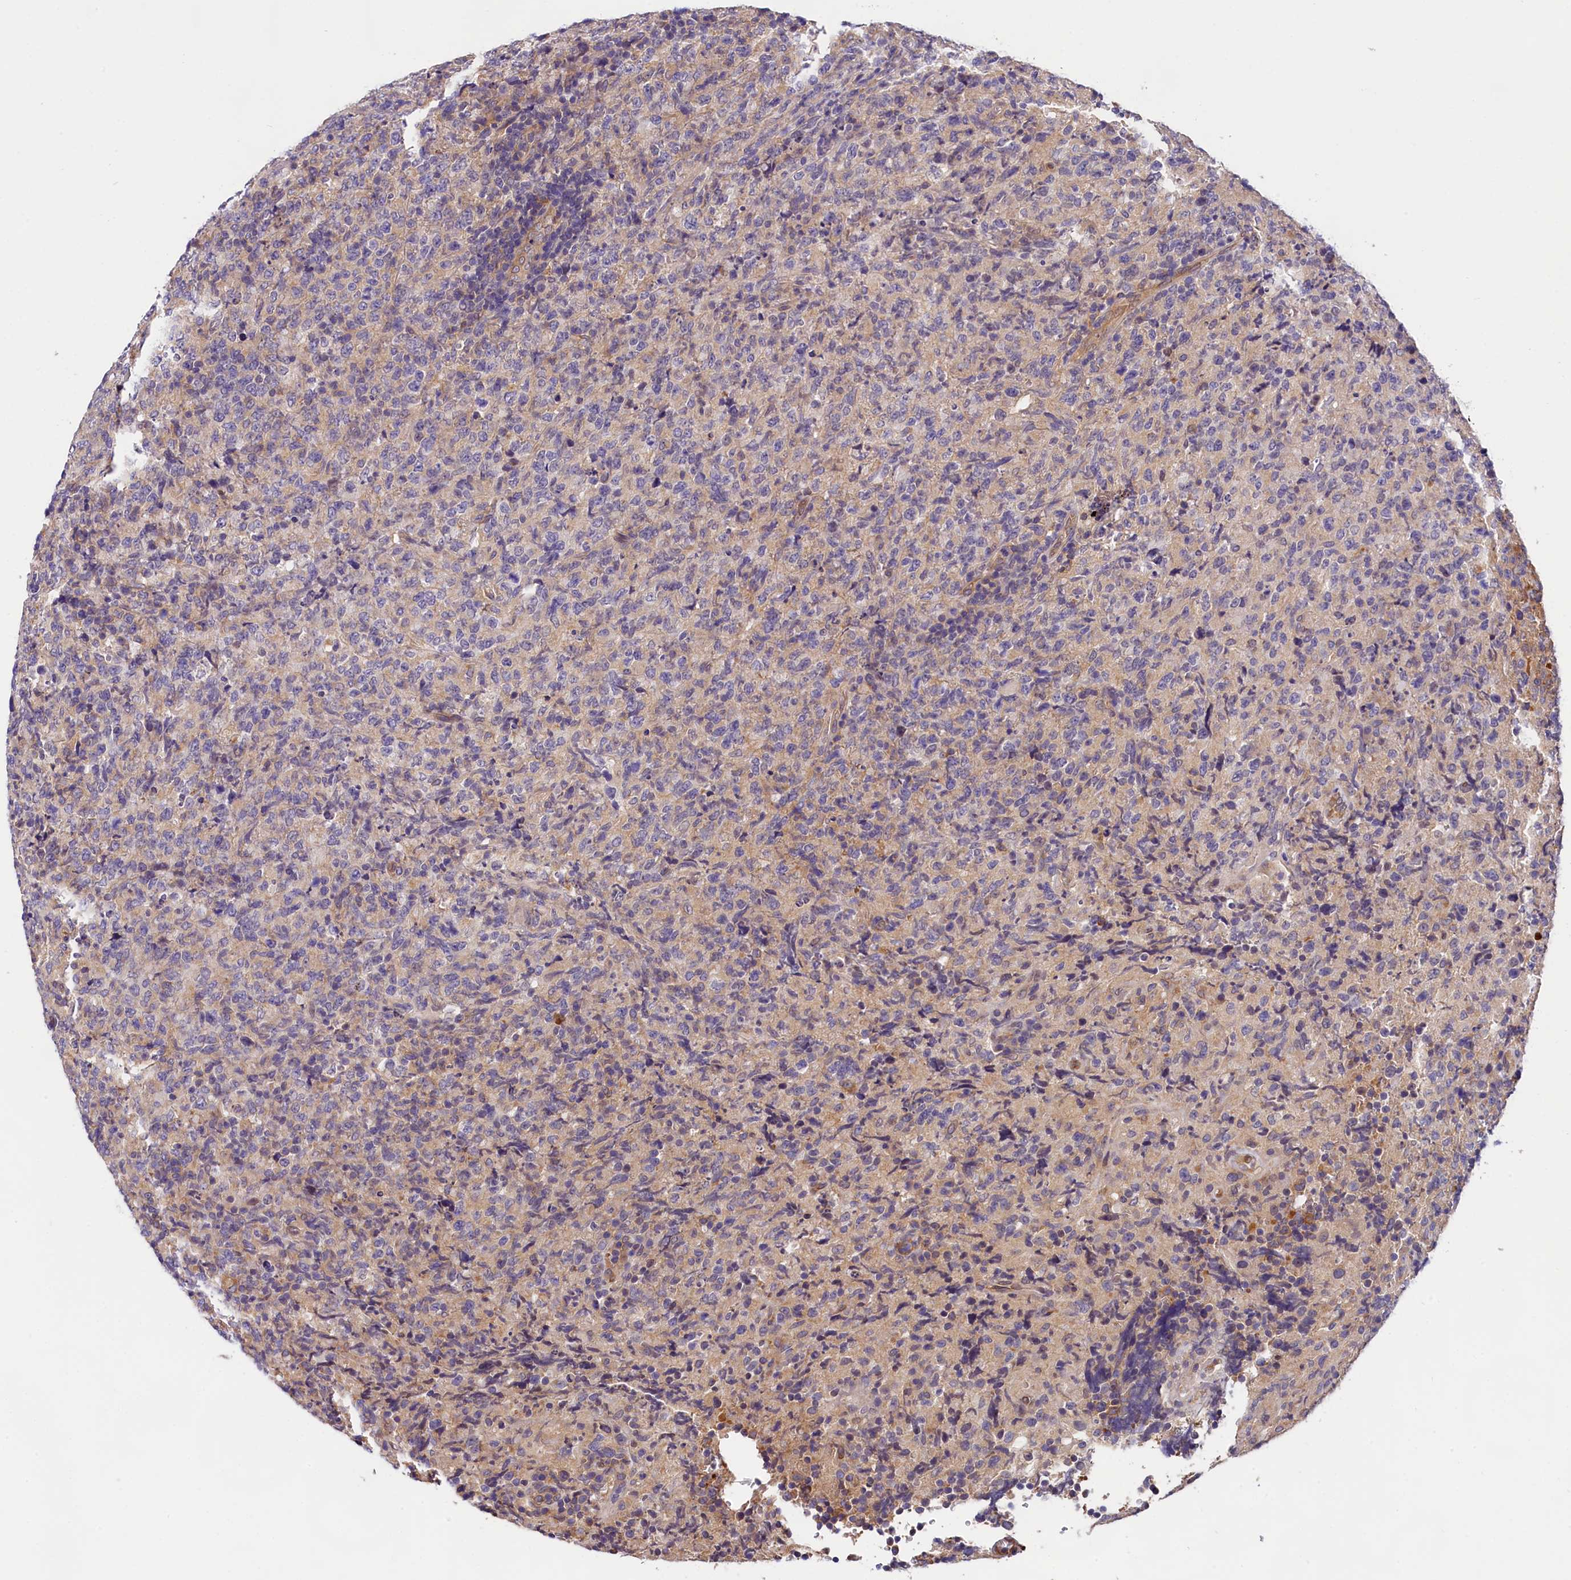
{"staining": {"intensity": "negative", "quantity": "none", "location": "none"}, "tissue": "lymphoma", "cell_type": "Tumor cells", "image_type": "cancer", "snomed": [{"axis": "morphology", "description": "Malignant lymphoma, non-Hodgkin's type, High grade"}, {"axis": "topography", "description": "Tonsil"}], "caption": "Tumor cells are negative for brown protein staining in lymphoma.", "gene": "OAS3", "patient": {"sex": "female", "age": 36}}